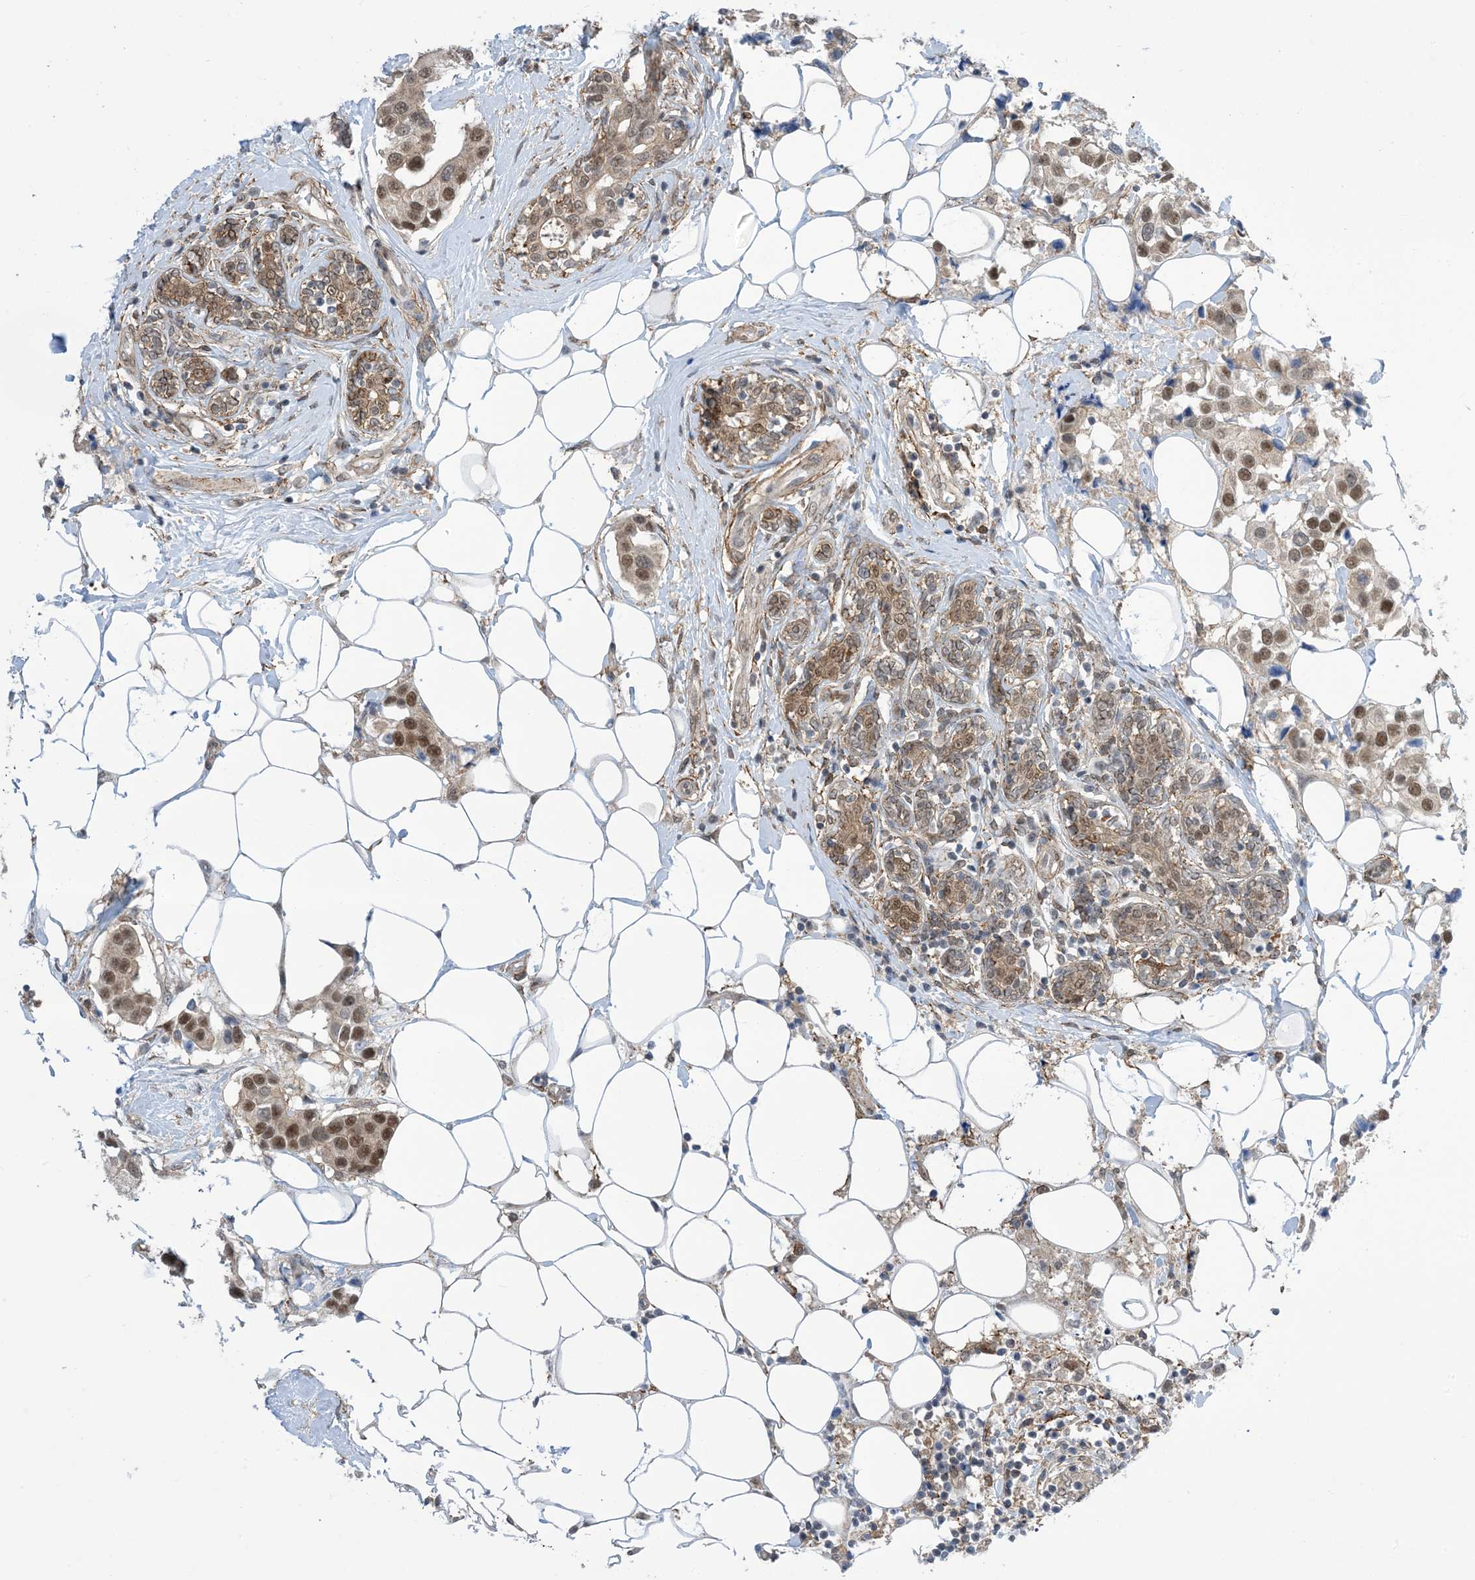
{"staining": {"intensity": "moderate", "quantity": ">75%", "location": "nuclear"}, "tissue": "breast cancer", "cell_type": "Tumor cells", "image_type": "cancer", "snomed": [{"axis": "morphology", "description": "Normal tissue, NOS"}, {"axis": "morphology", "description": "Duct carcinoma"}, {"axis": "topography", "description": "Breast"}], "caption": "DAB (3,3'-diaminobenzidine) immunohistochemical staining of human breast cancer (infiltrating ductal carcinoma) shows moderate nuclear protein expression in approximately >75% of tumor cells. (IHC, brightfield microscopy, high magnification).", "gene": "ZNF8", "patient": {"sex": "female", "age": 39}}